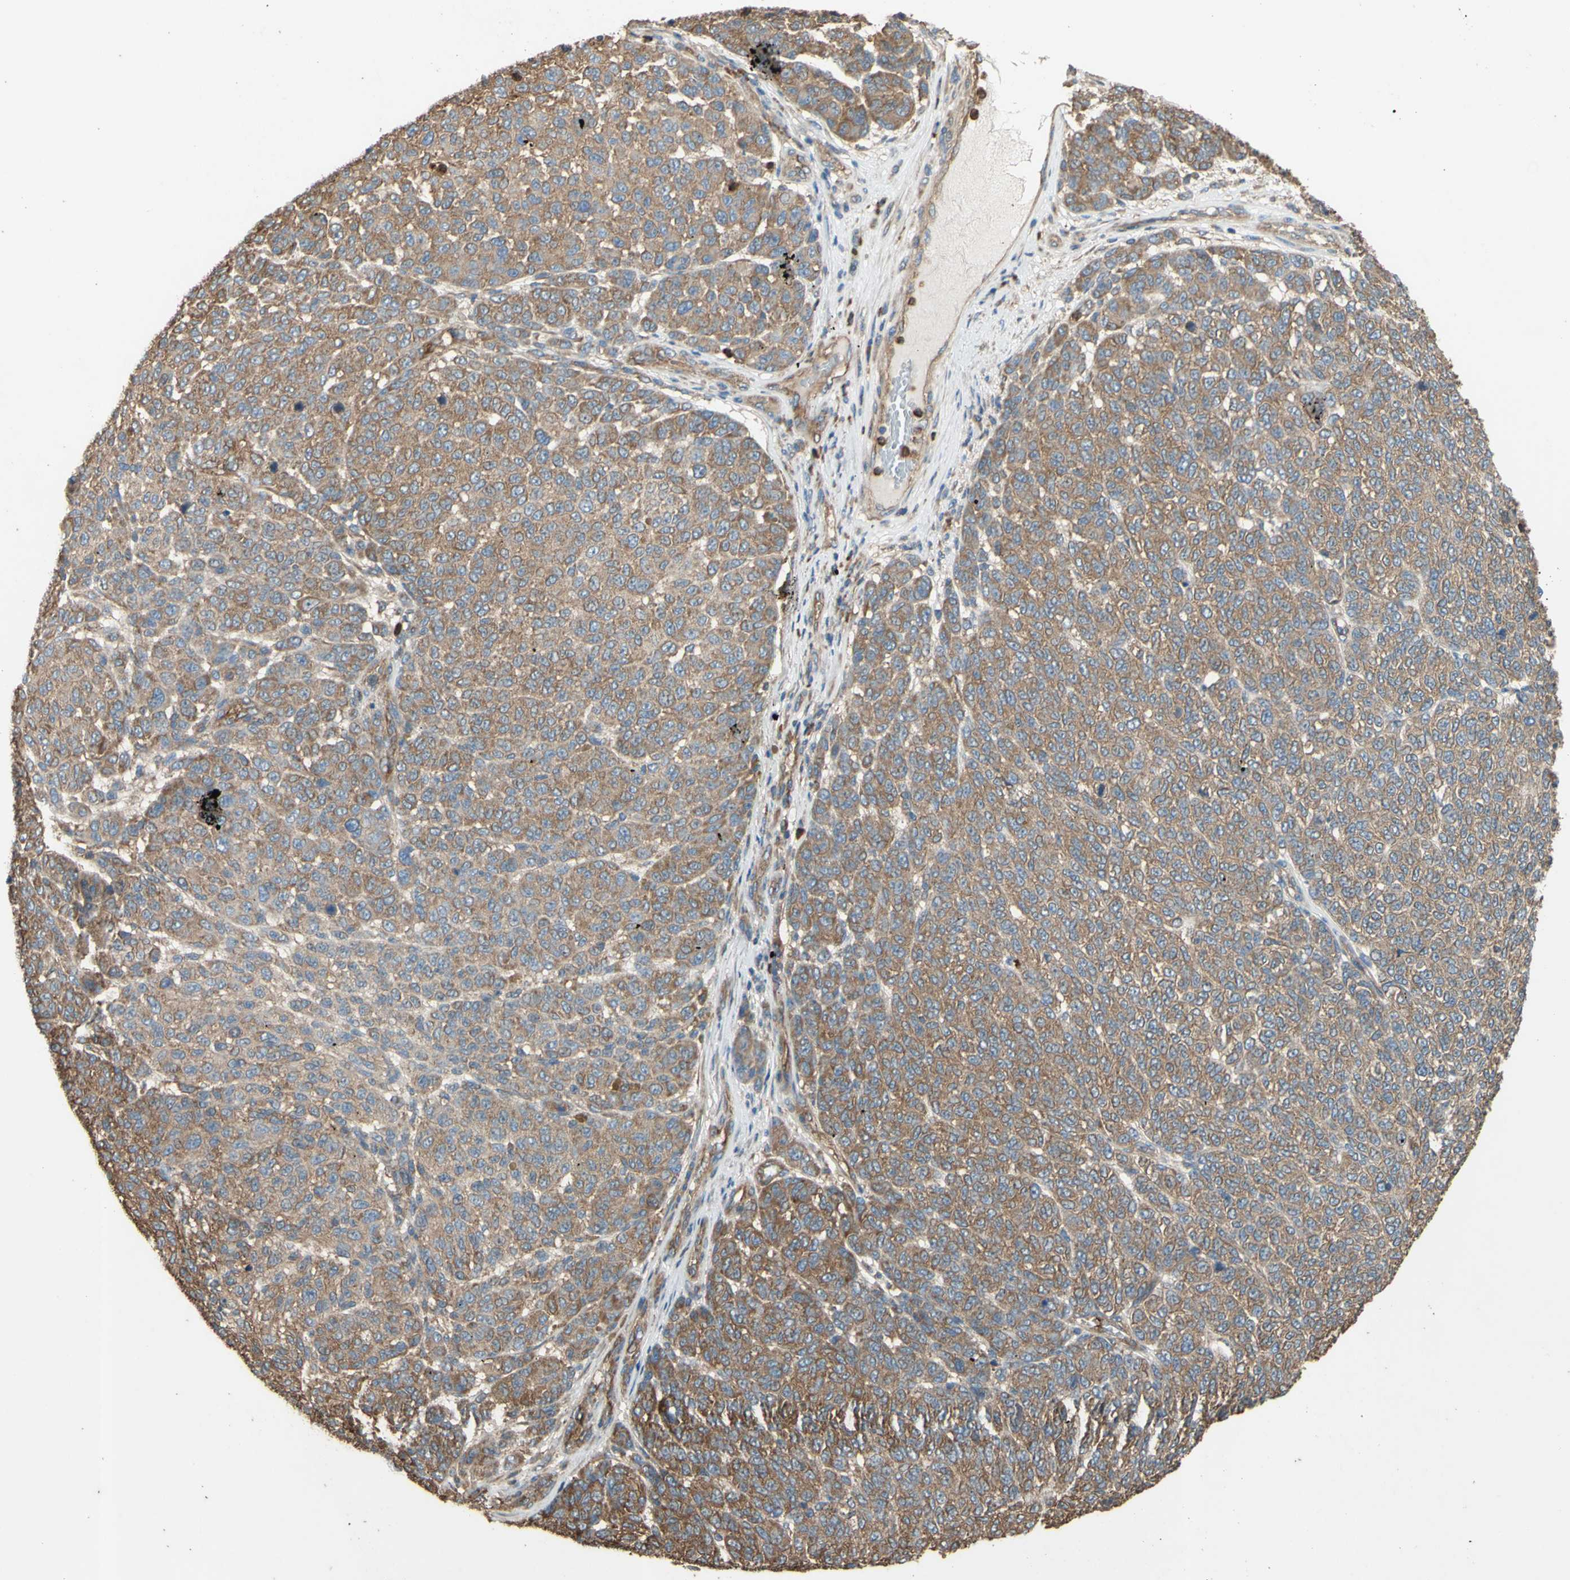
{"staining": {"intensity": "moderate", "quantity": ">75%", "location": "cytoplasmic/membranous"}, "tissue": "melanoma", "cell_type": "Tumor cells", "image_type": "cancer", "snomed": [{"axis": "morphology", "description": "Malignant melanoma, NOS"}, {"axis": "topography", "description": "Skin"}], "caption": "Melanoma stained with a protein marker demonstrates moderate staining in tumor cells.", "gene": "CTTN", "patient": {"sex": "male", "age": 59}}